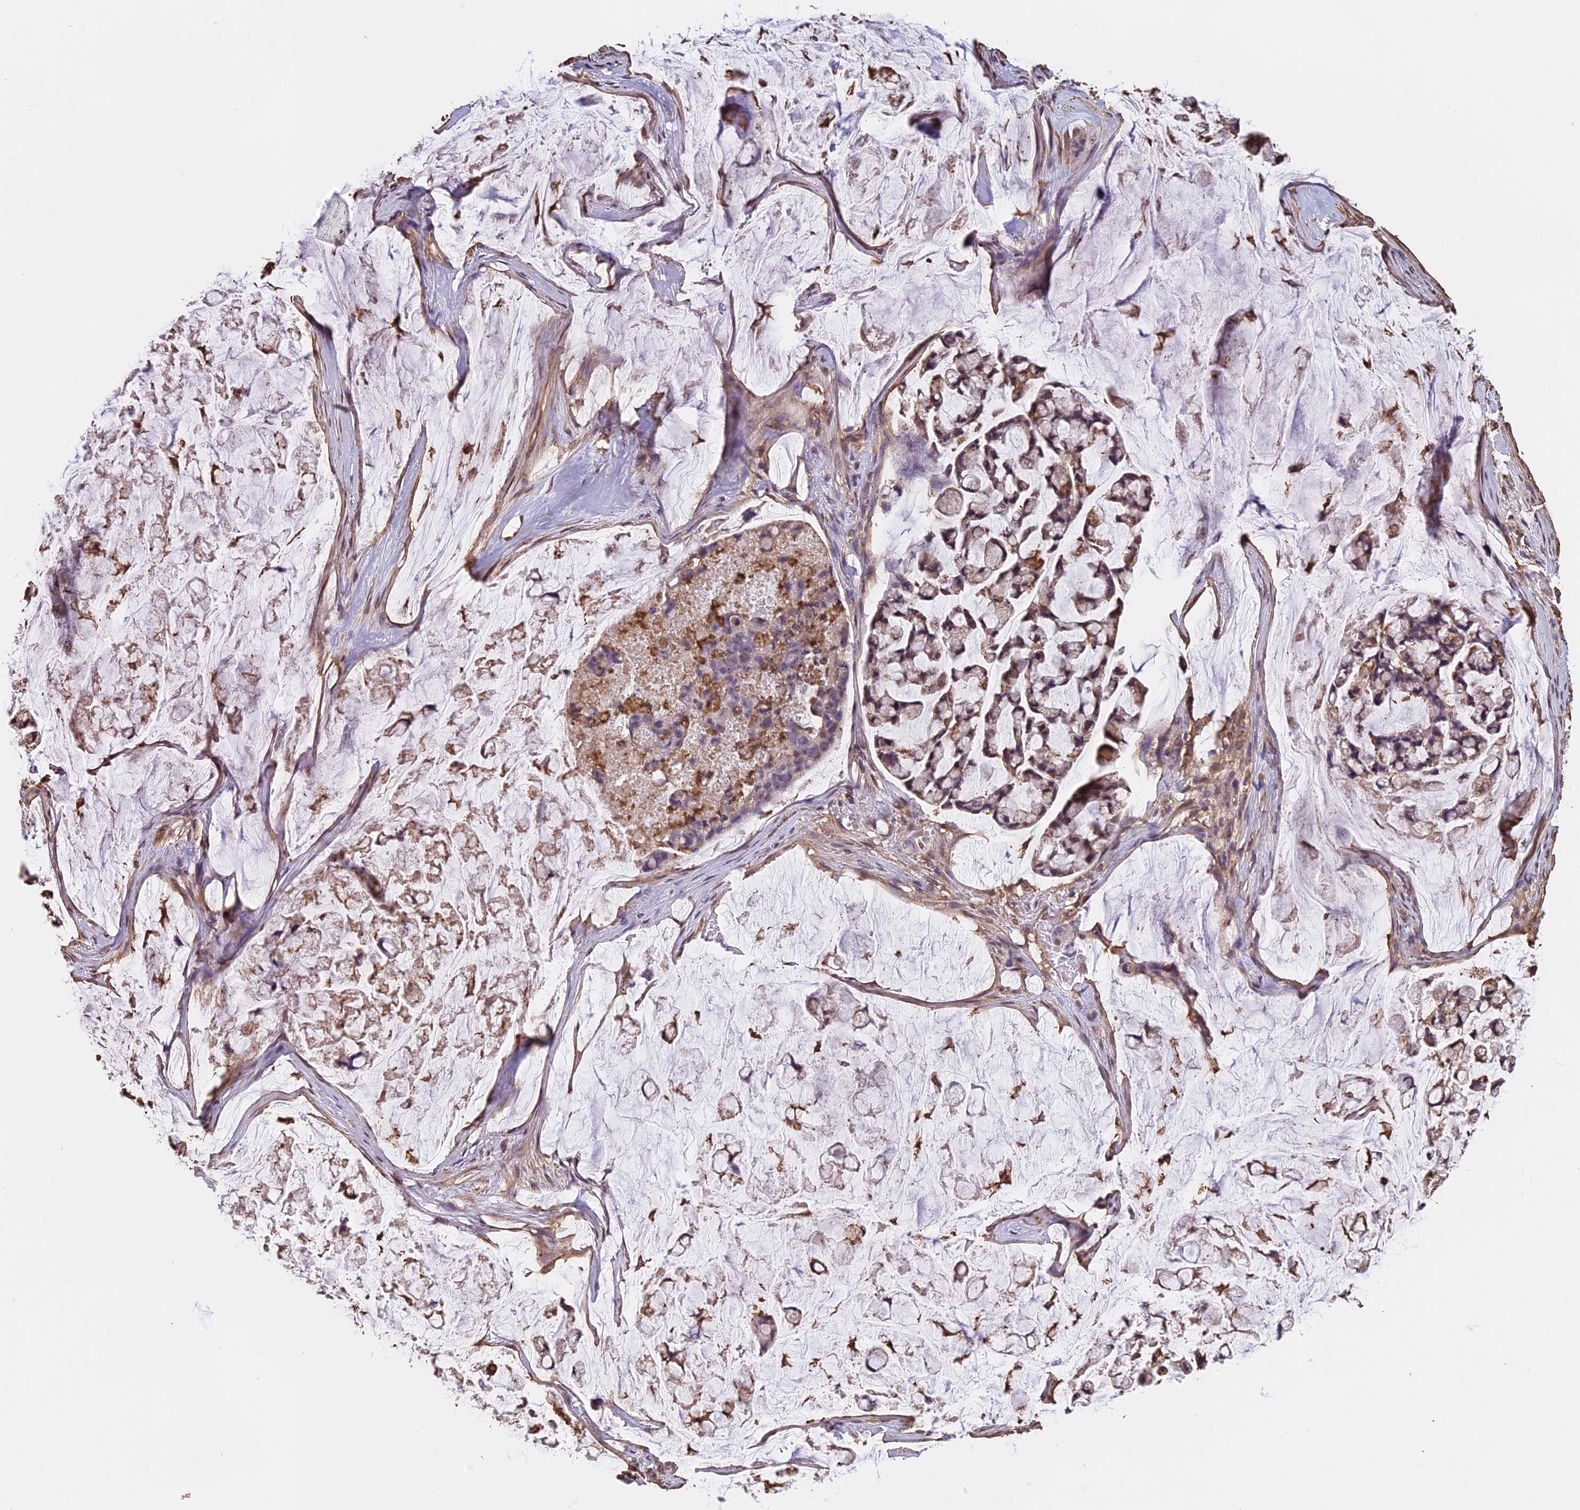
{"staining": {"intensity": "weak", "quantity": "25%-75%", "location": "cytoplasmic/membranous"}, "tissue": "stomach cancer", "cell_type": "Tumor cells", "image_type": "cancer", "snomed": [{"axis": "morphology", "description": "Adenocarcinoma, NOS"}, {"axis": "topography", "description": "Stomach, lower"}], "caption": "This histopathology image displays stomach adenocarcinoma stained with immunohistochemistry to label a protein in brown. The cytoplasmic/membranous of tumor cells show weak positivity for the protein. Nuclei are counter-stained blue.", "gene": "TMEM255B", "patient": {"sex": "male", "age": 67}}